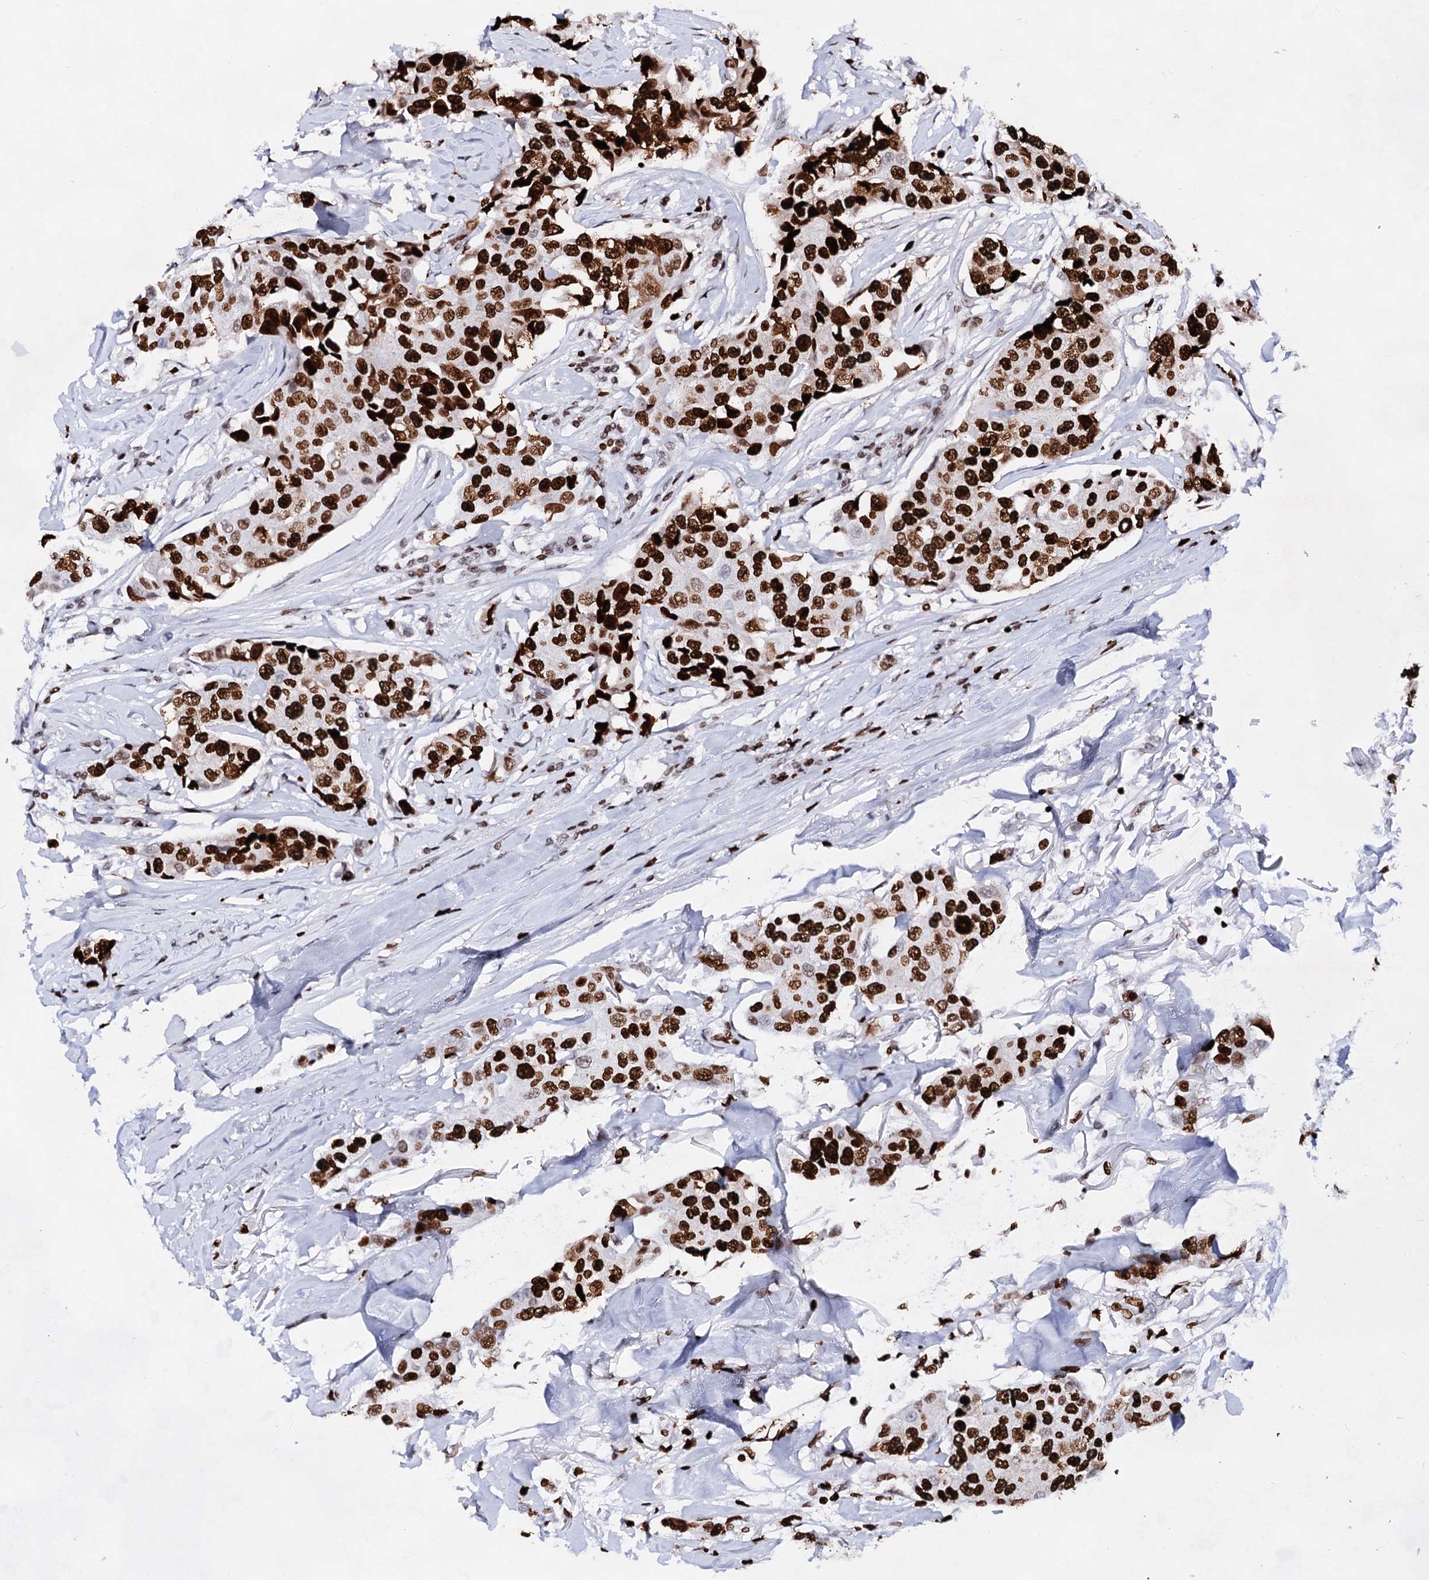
{"staining": {"intensity": "strong", "quantity": ">75%", "location": "nuclear"}, "tissue": "breast cancer", "cell_type": "Tumor cells", "image_type": "cancer", "snomed": [{"axis": "morphology", "description": "Duct carcinoma"}, {"axis": "topography", "description": "Breast"}], "caption": "Breast cancer (infiltrating ductal carcinoma) stained for a protein (brown) displays strong nuclear positive positivity in about >75% of tumor cells.", "gene": "HMGB2", "patient": {"sex": "female", "age": 80}}